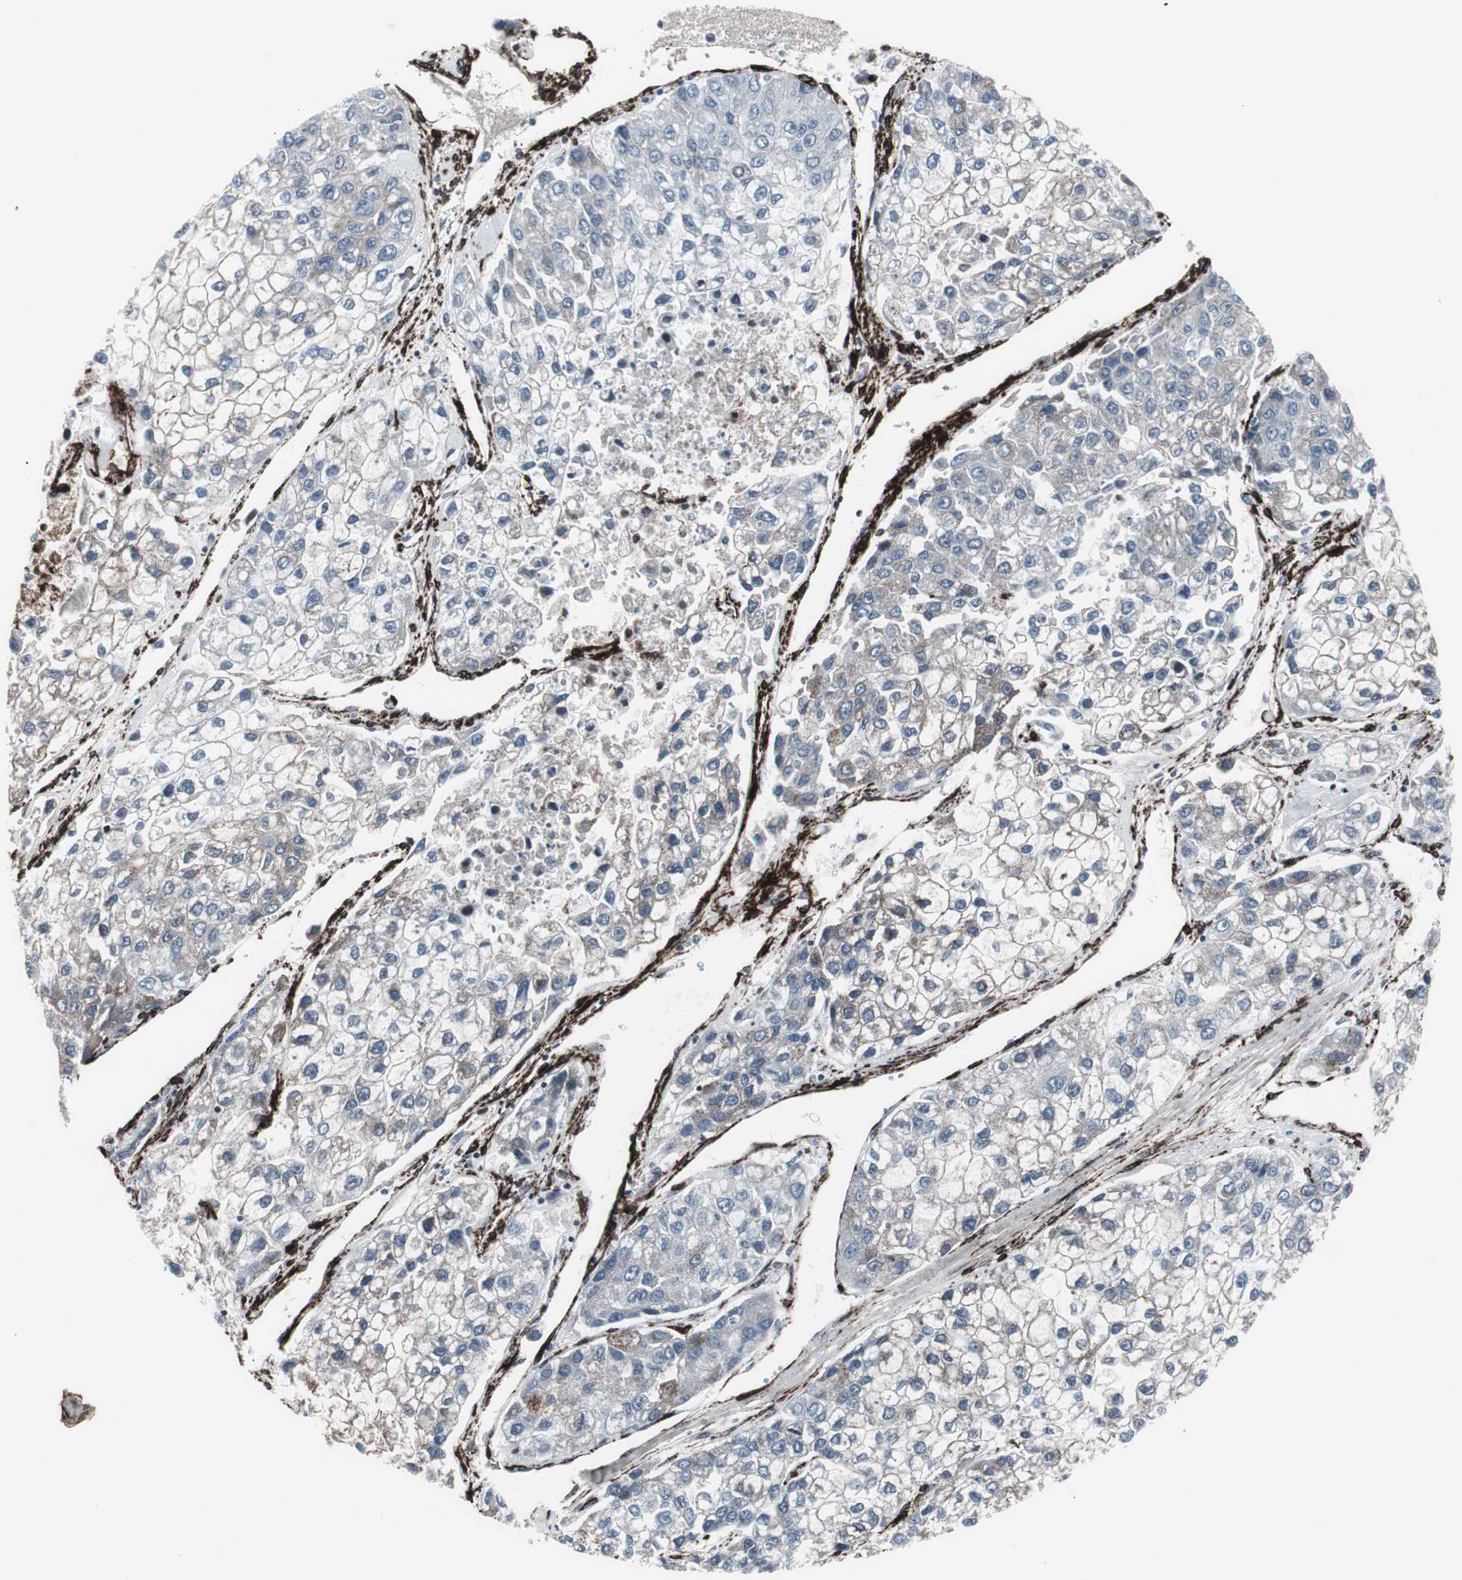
{"staining": {"intensity": "weak", "quantity": "<25%", "location": "cytoplasmic/membranous"}, "tissue": "liver cancer", "cell_type": "Tumor cells", "image_type": "cancer", "snomed": [{"axis": "morphology", "description": "Carcinoma, Hepatocellular, NOS"}, {"axis": "topography", "description": "Liver"}], "caption": "An immunohistochemistry micrograph of liver hepatocellular carcinoma is shown. There is no staining in tumor cells of liver hepatocellular carcinoma.", "gene": "PDGFA", "patient": {"sex": "female", "age": 66}}